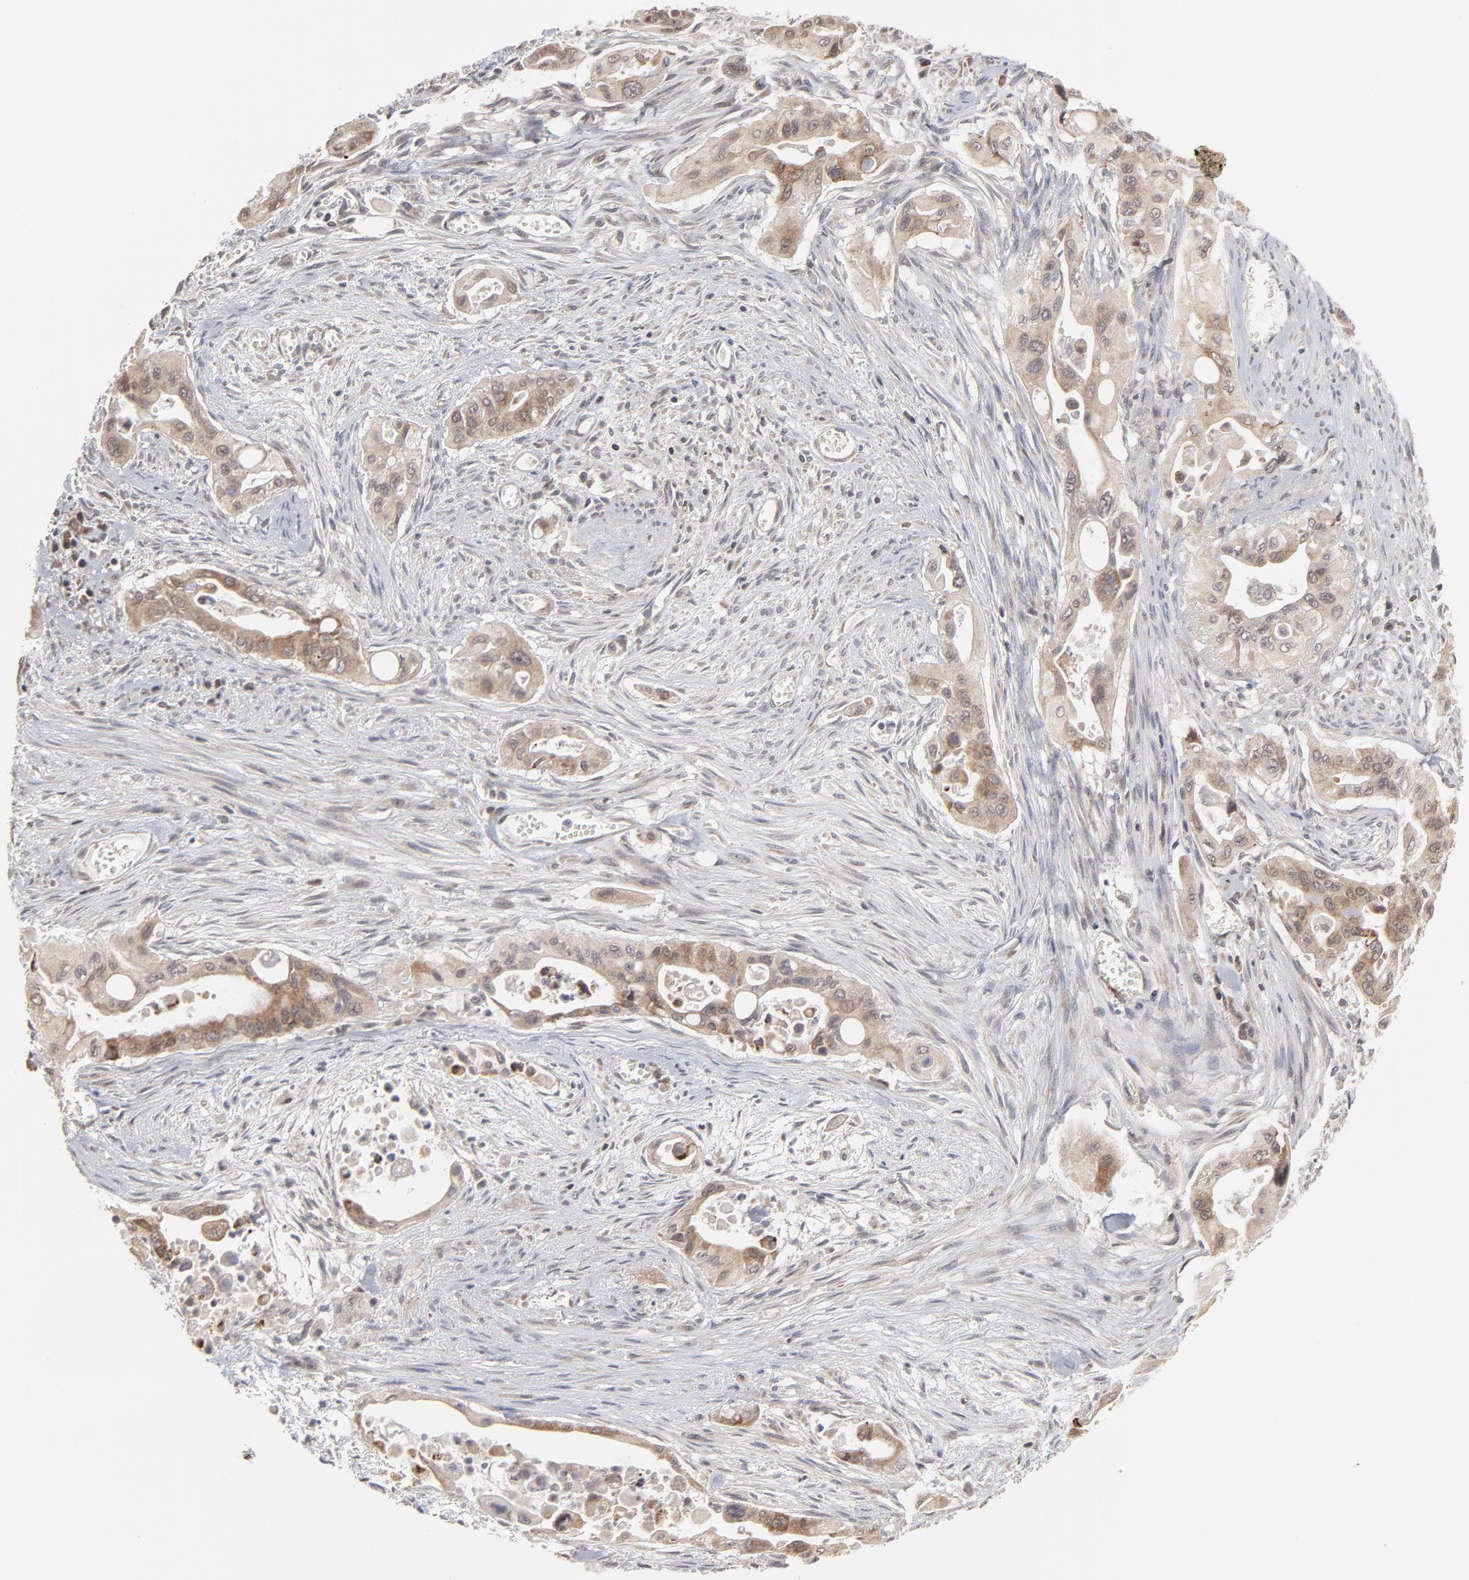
{"staining": {"intensity": "weak", "quantity": ">75%", "location": "cytoplasmic/membranous,nuclear"}, "tissue": "pancreatic cancer", "cell_type": "Tumor cells", "image_type": "cancer", "snomed": [{"axis": "morphology", "description": "Adenocarcinoma, NOS"}, {"axis": "topography", "description": "Pancreas"}], "caption": "Immunohistochemical staining of adenocarcinoma (pancreatic) demonstrates weak cytoplasmic/membranous and nuclear protein expression in about >75% of tumor cells.", "gene": "ARIH1", "patient": {"sex": "male", "age": 77}}